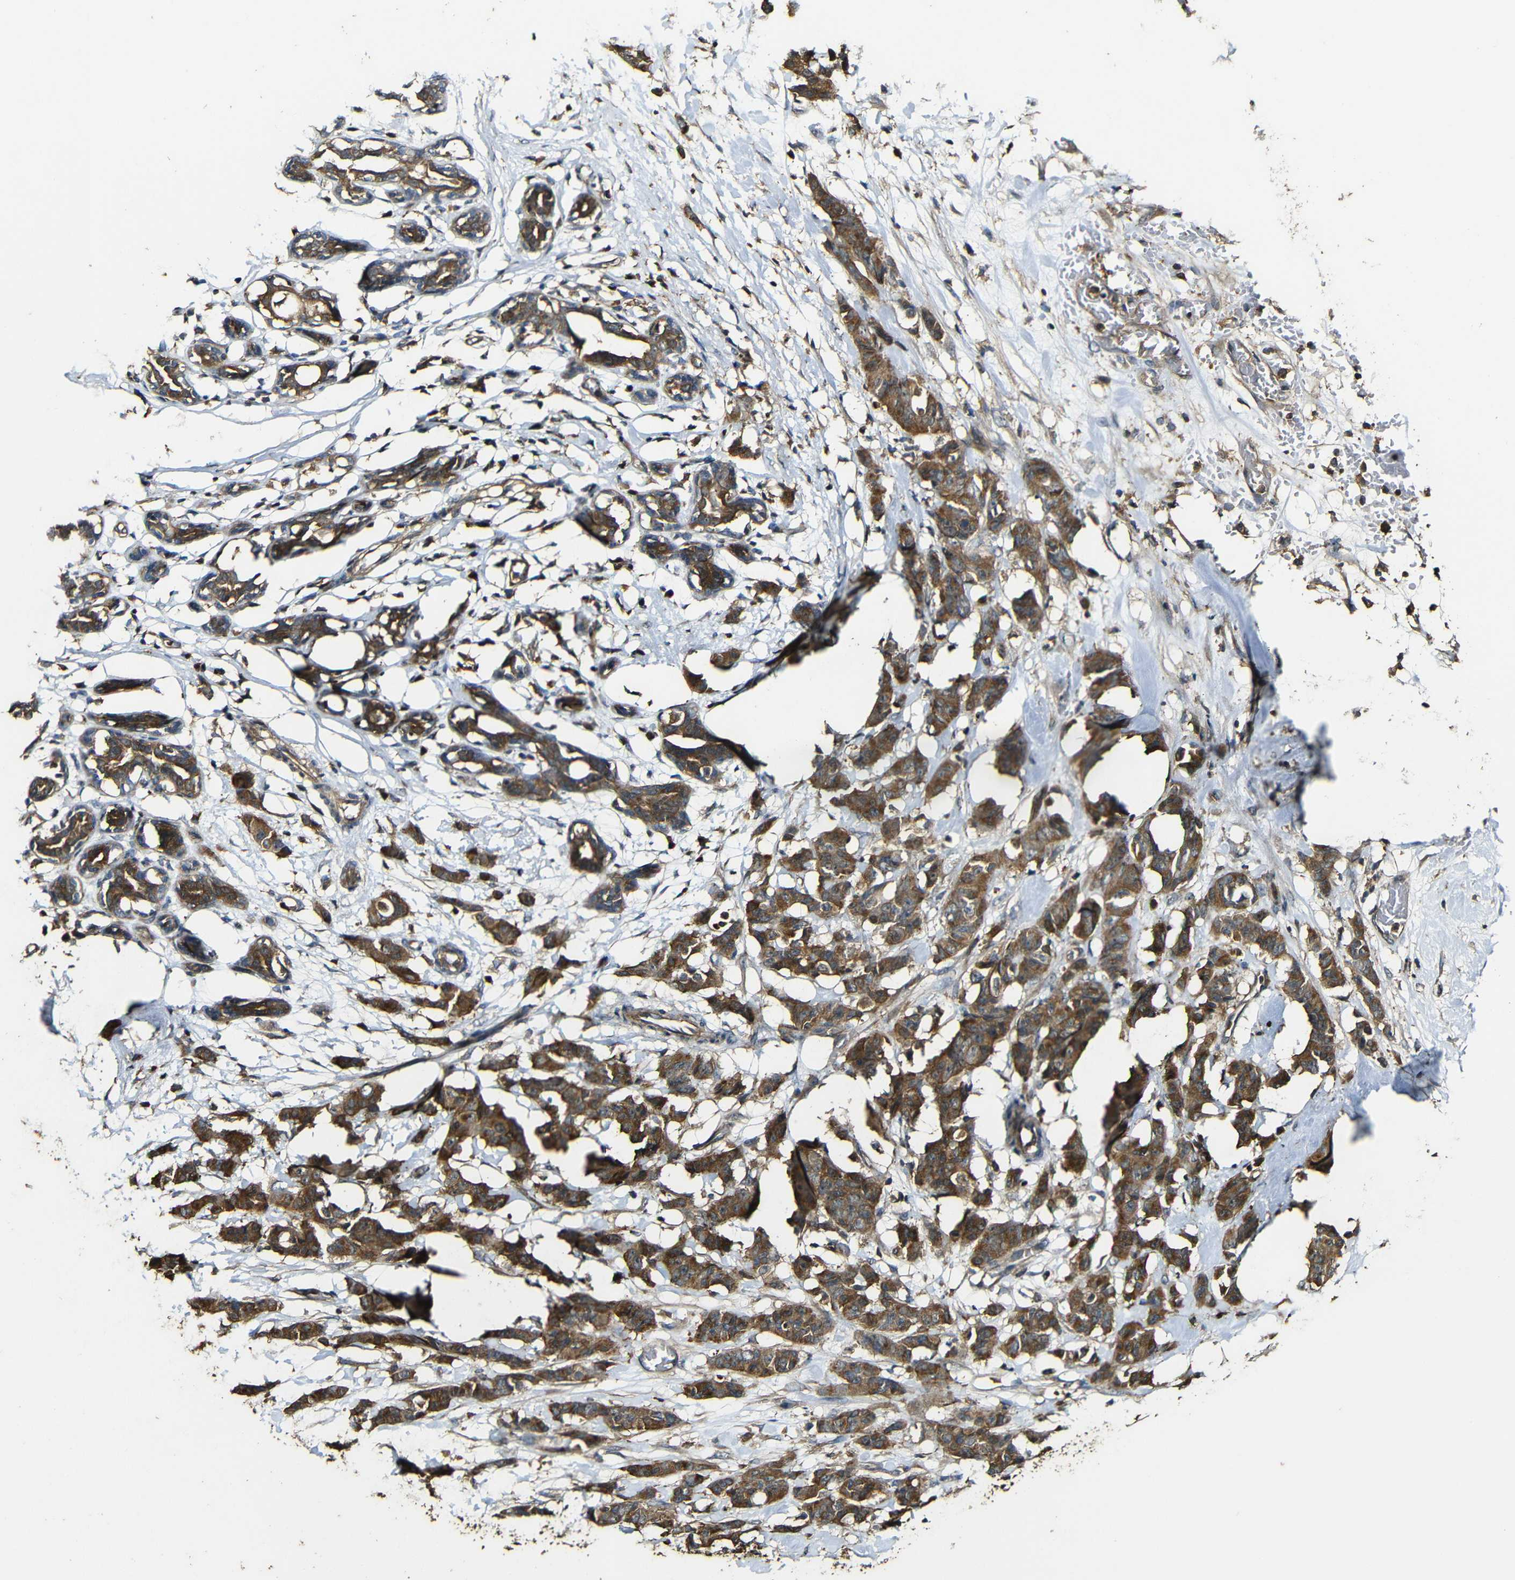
{"staining": {"intensity": "strong", "quantity": ">75%", "location": "cytoplasmic/membranous"}, "tissue": "breast cancer", "cell_type": "Tumor cells", "image_type": "cancer", "snomed": [{"axis": "morphology", "description": "Normal tissue, NOS"}, {"axis": "morphology", "description": "Duct carcinoma"}, {"axis": "topography", "description": "Breast"}], "caption": "IHC (DAB) staining of breast cancer (invasive ductal carcinoma) demonstrates strong cytoplasmic/membranous protein staining in about >75% of tumor cells. The staining is performed using DAB brown chromogen to label protein expression. The nuclei are counter-stained blue using hematoxylin.", "gene": "CASP8", "patient": {"sex": "female", "age": 40}}